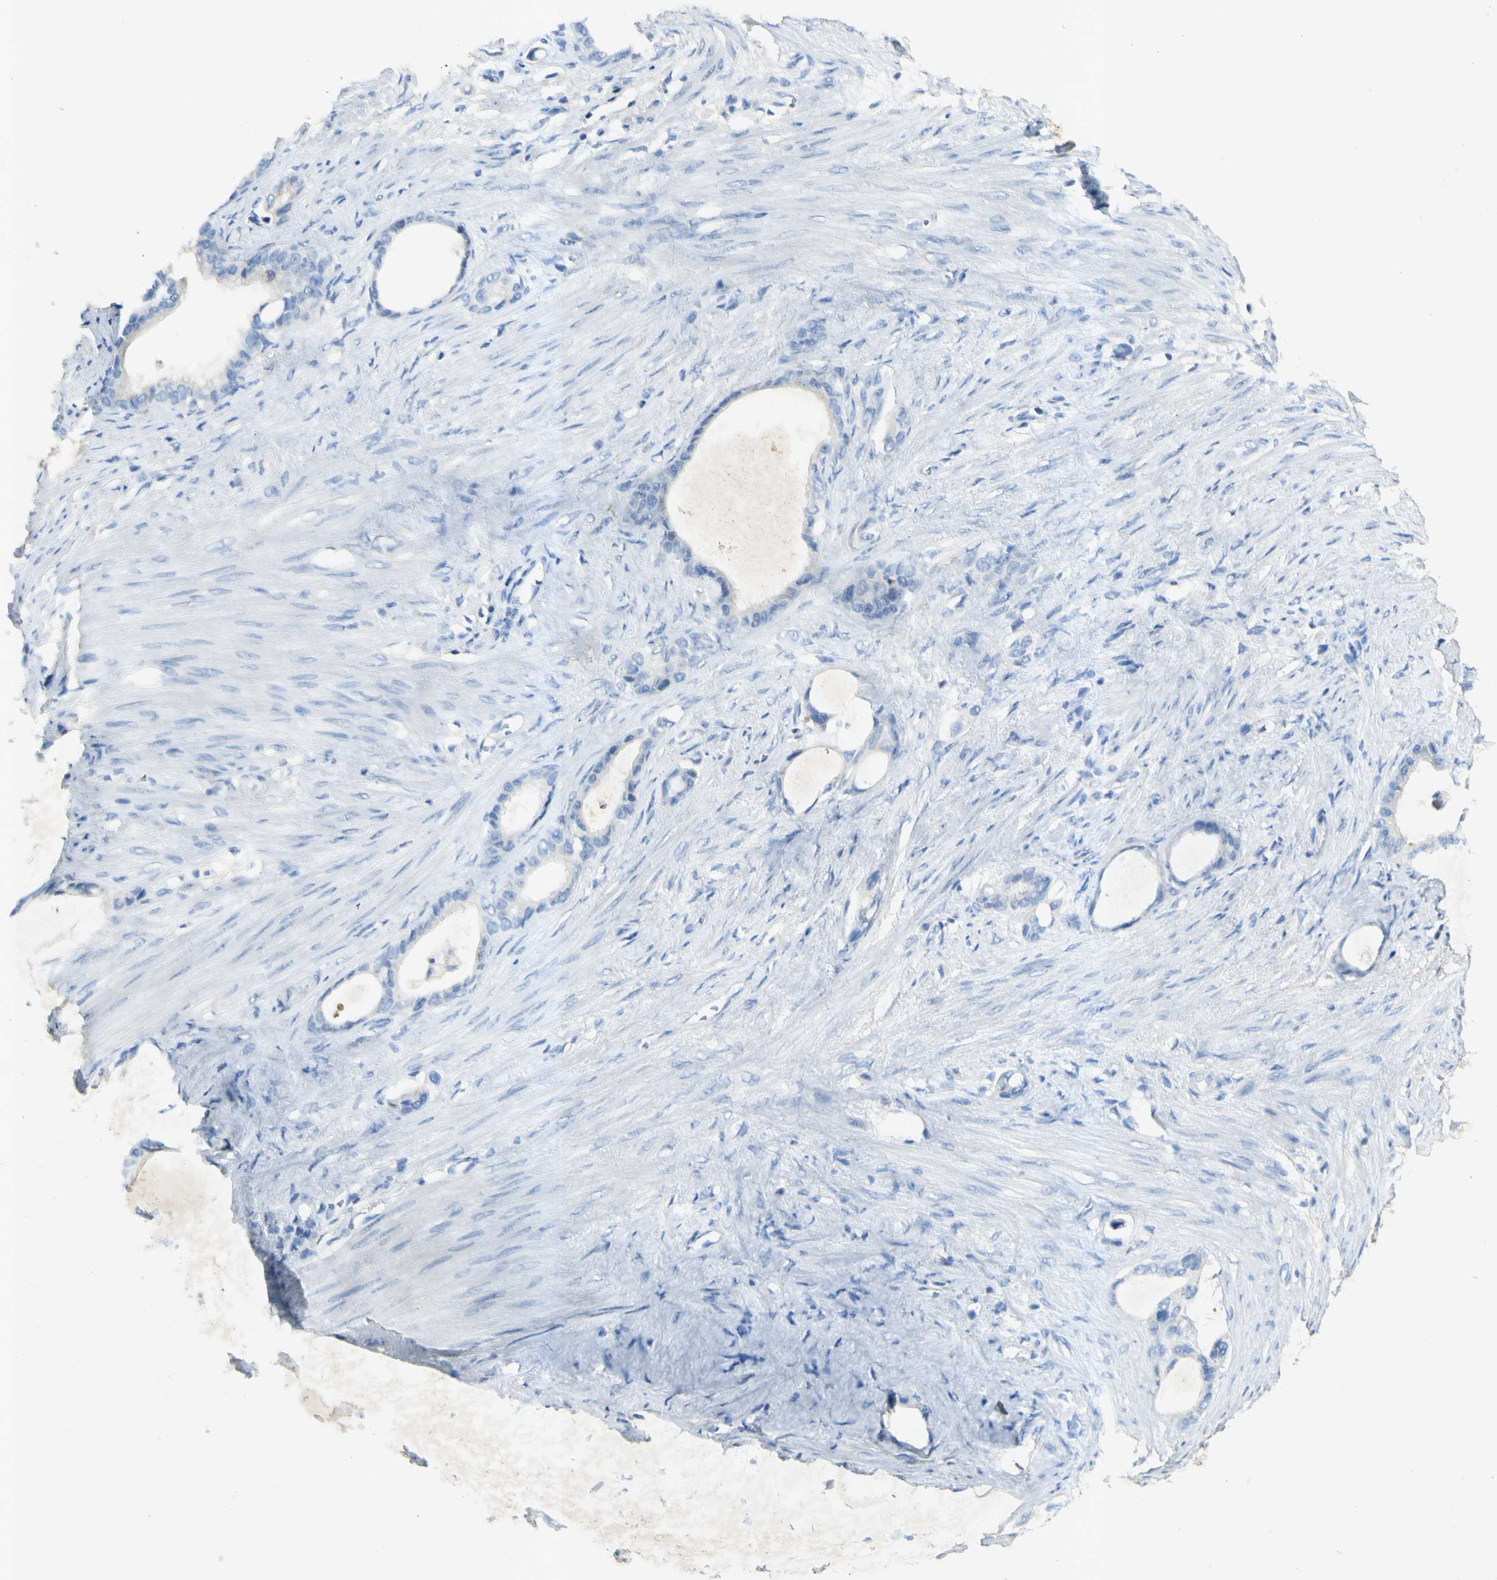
{"staining": {"intensity": "negative", "quantity": "none", "location": "none"}, "tissue": "stomach cancer", "cell_type": "Tumor cells", "image_type": "cancer", "snomed": [{"axis": "morphology", "description": "Adenocarcinoma, NOS"}, {"axis": "topography", "description": "Stomach"}], "caption": "Immunohistochemistry of adenocarcinoma (stomach) displays no staining in tumor cells.", "gene": "GDF15", "patient": {"sex": "female", "age": 75}}